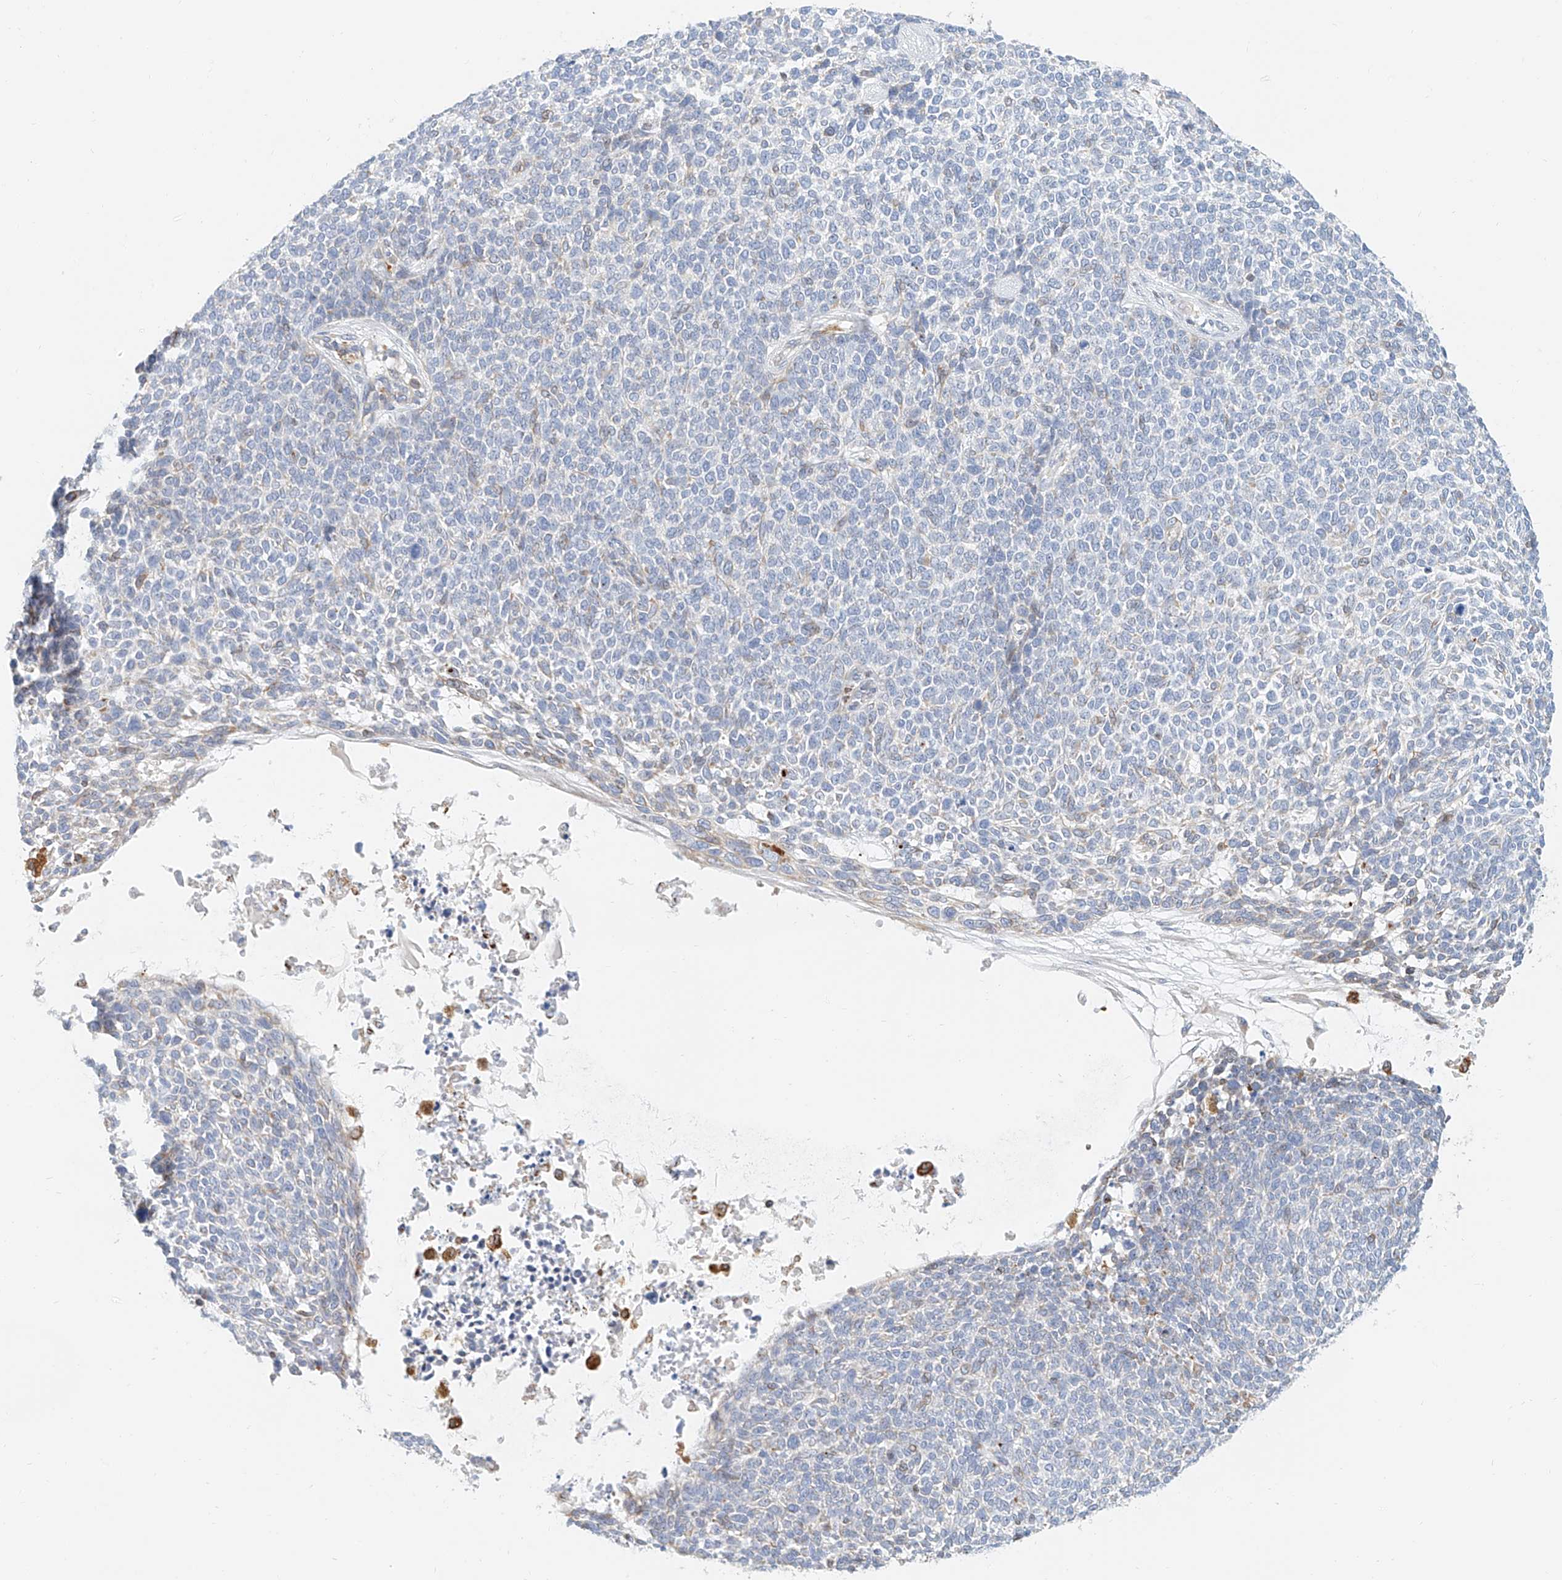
{"staining": {"intensity": "negative", "quantity": "none", "location": "none"}, "tissue": "skin cancer", "cell_type": "Tumor cells", "image_type": "cancer", "snomed": [{"axis": "morphology", "description": "Basal cell carcinoma"}, {"axis": "topography", "description": "Skin"}], "caption": "IHC of basal cell carcinoma (skin) displays no expression in tumor cells.", "gene": "DHRS7", "patient": {"sex": "female", "age": 84}}